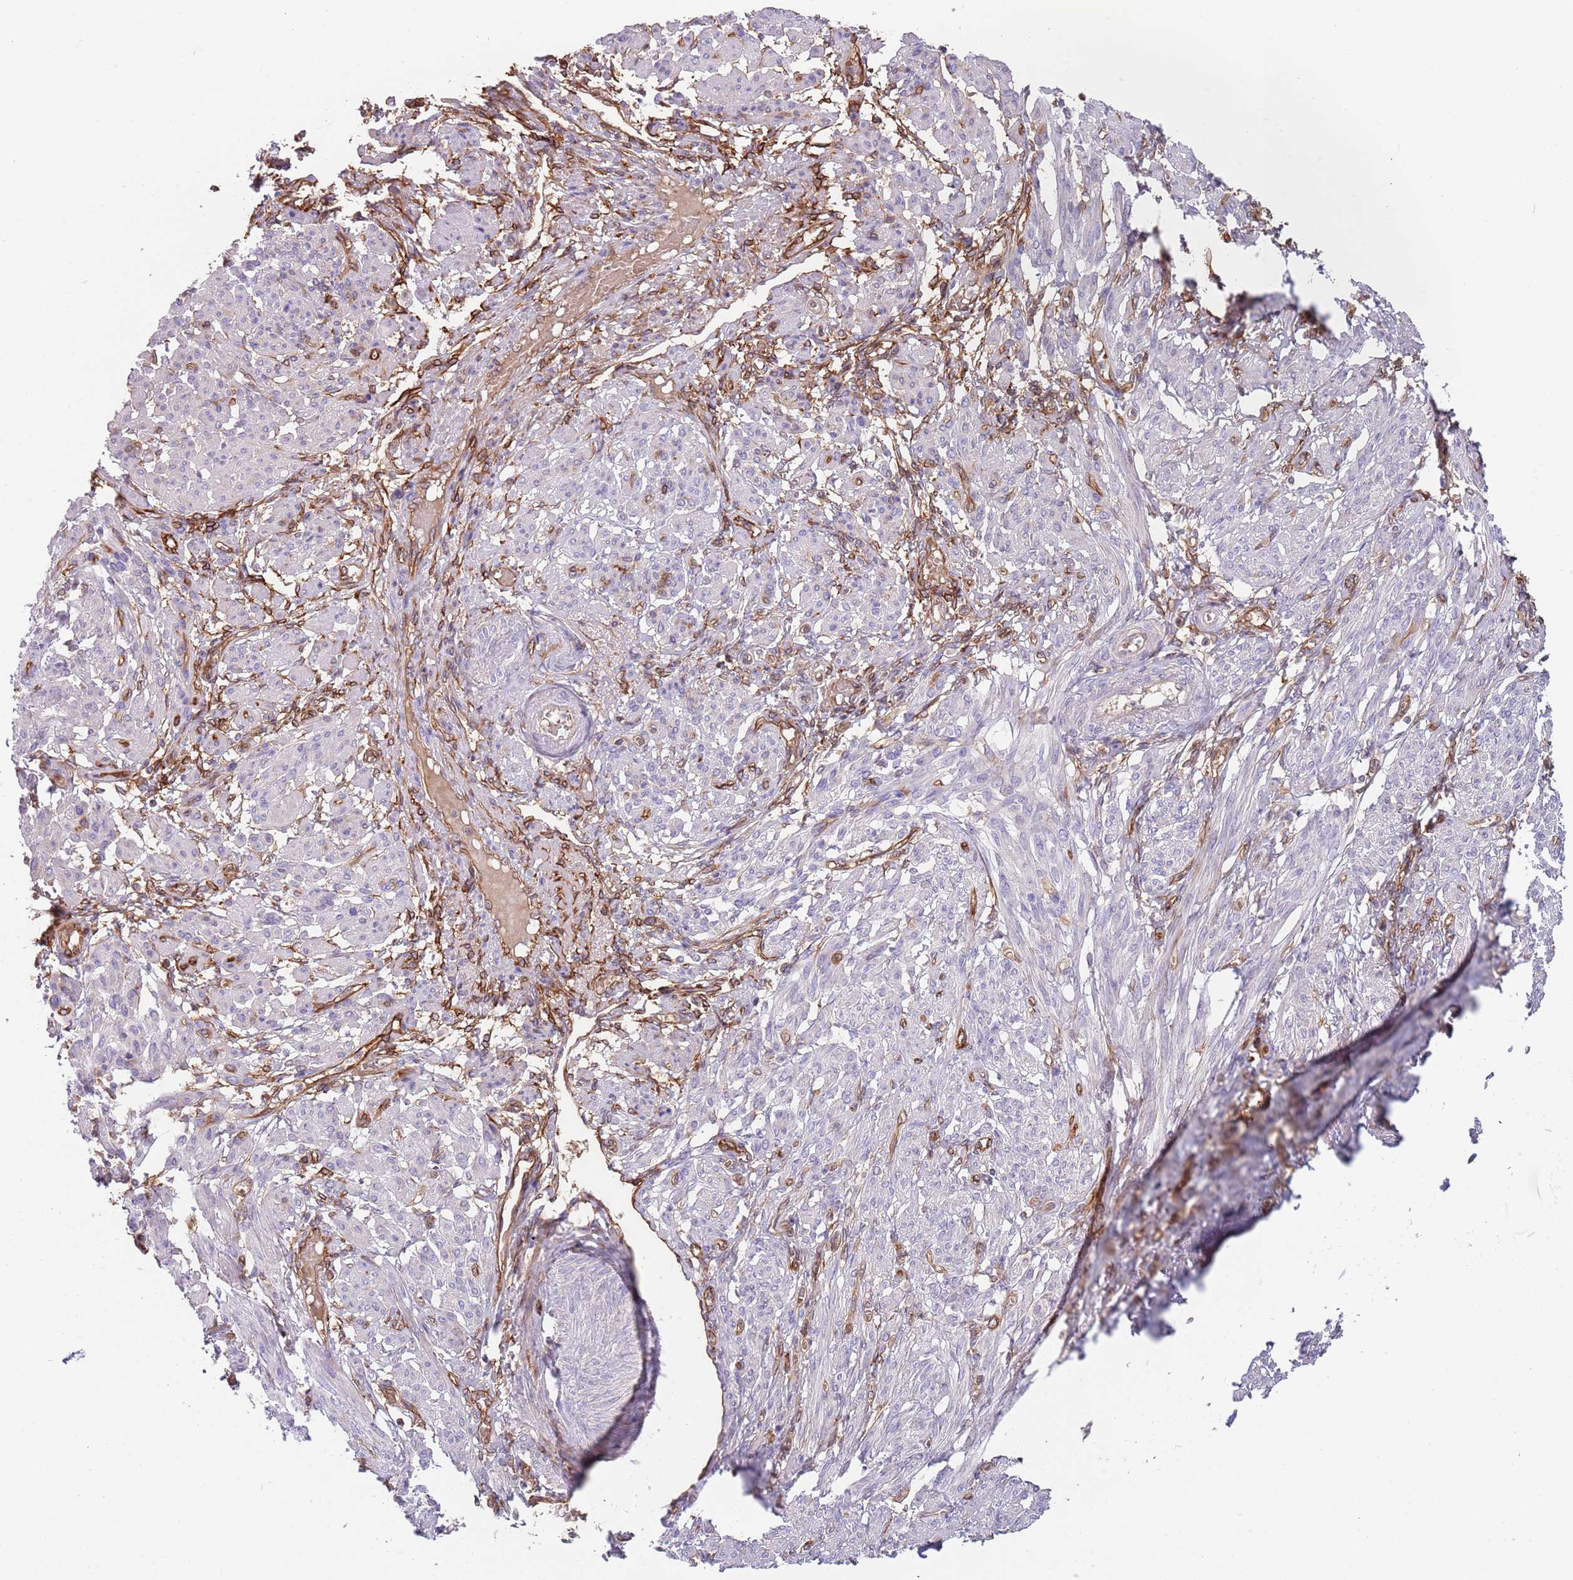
{"staining": {"intensity": "negative", "quantity": "none", "location": "none"}, "tissue": "smooth muscle", "cell_type": "Smooth muscle cells", "image_type": "normal", "snomed": [{"axis": "morphology", "description": "Normal tissue, NOS"}, {"axis": "topography", "description": "Smooth muscle"}], "caption": "This is an immunohistochemistry histopathology image of normal human smooth muscle. There is no positivity in smooth muscle cells.", "gene": "GSDMD", "patient": {"sex": "female", "age": 39}}